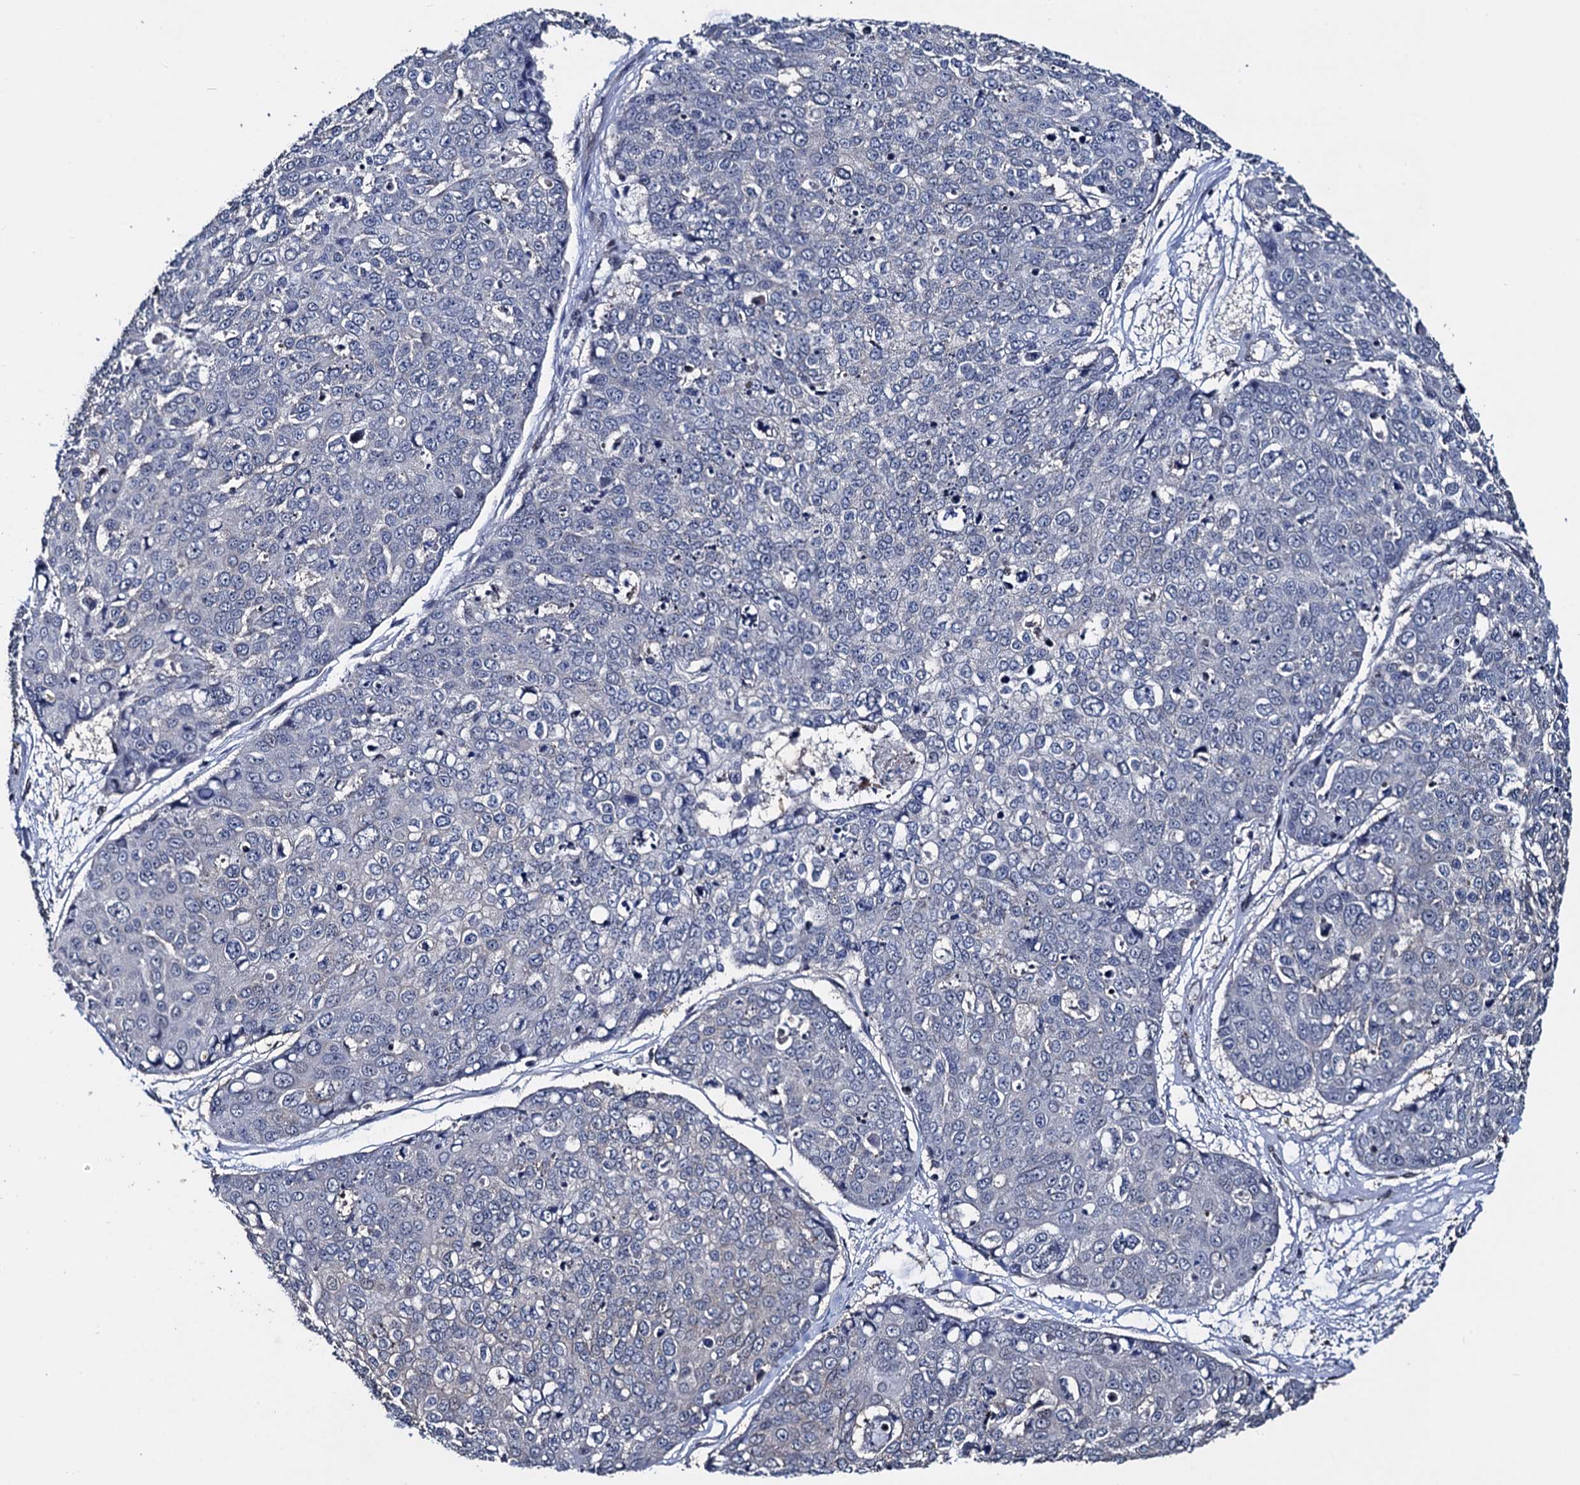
{"staining": {"intensity": "weak", "quantity": "<25%", "location": "cytoplasmic/membranous"}, "tissue": "skin cancer", "cell_type": "Tumor cells", "image_type": "cancer", "snomed": [{"axis": "morphology", "description": "Squamous cell carcinoma, NOS"}, {"axis": "topography", "description": "Skin"}], "caption": "This is an immunohistochemistry (IHC) photomicrograph of skin cancer (squamous cell carcinoma). There is no positivity in tumor cells.", "gene": "PTCD3", "patient": {"sex": "female", "age": 44}}